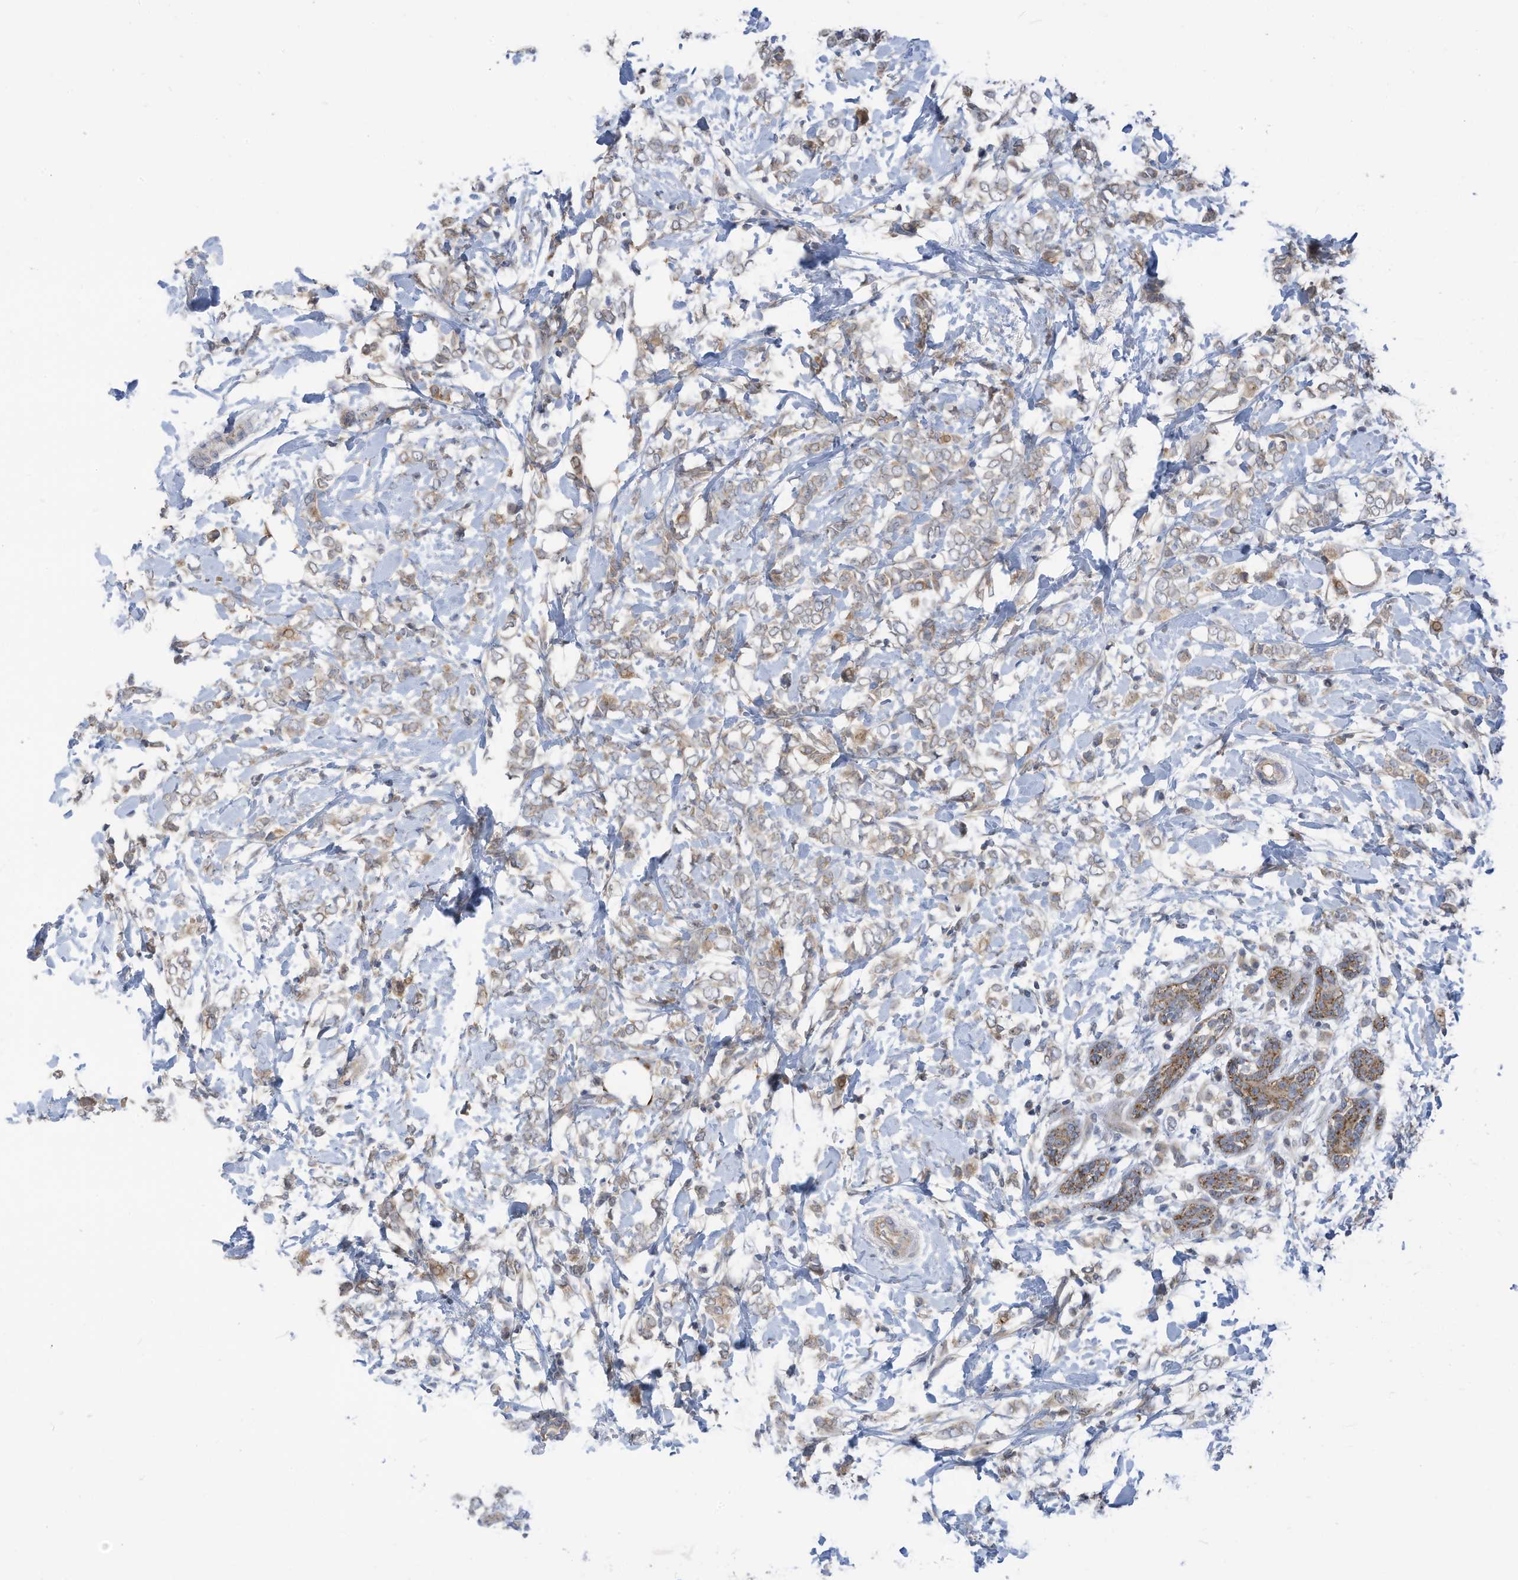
{"staining": {"intensity": "weak", "quantity": ">75%", "location": "cytoplasmic/membranous"}, "tissue": "breast cancer", "cell_type": "Tumor cells", "image_type": "cancer", "snomed": [{"axis": "morphology", "description": "Normal tissue, NOS"}, {"axis": "morphology", "description": "Lobular carcinoma"}, {"axis": "topography", "description": "Breast"}], "caption": "Approximately >75% of tumor cells in breast lobular carcinoma demonstrate weak cytoplasmic/membranous protein expression as visualized by brown immunohistochemical staining.", "gene": "SCGB1D2", "patient": {"sex": "female", "age": 47}}